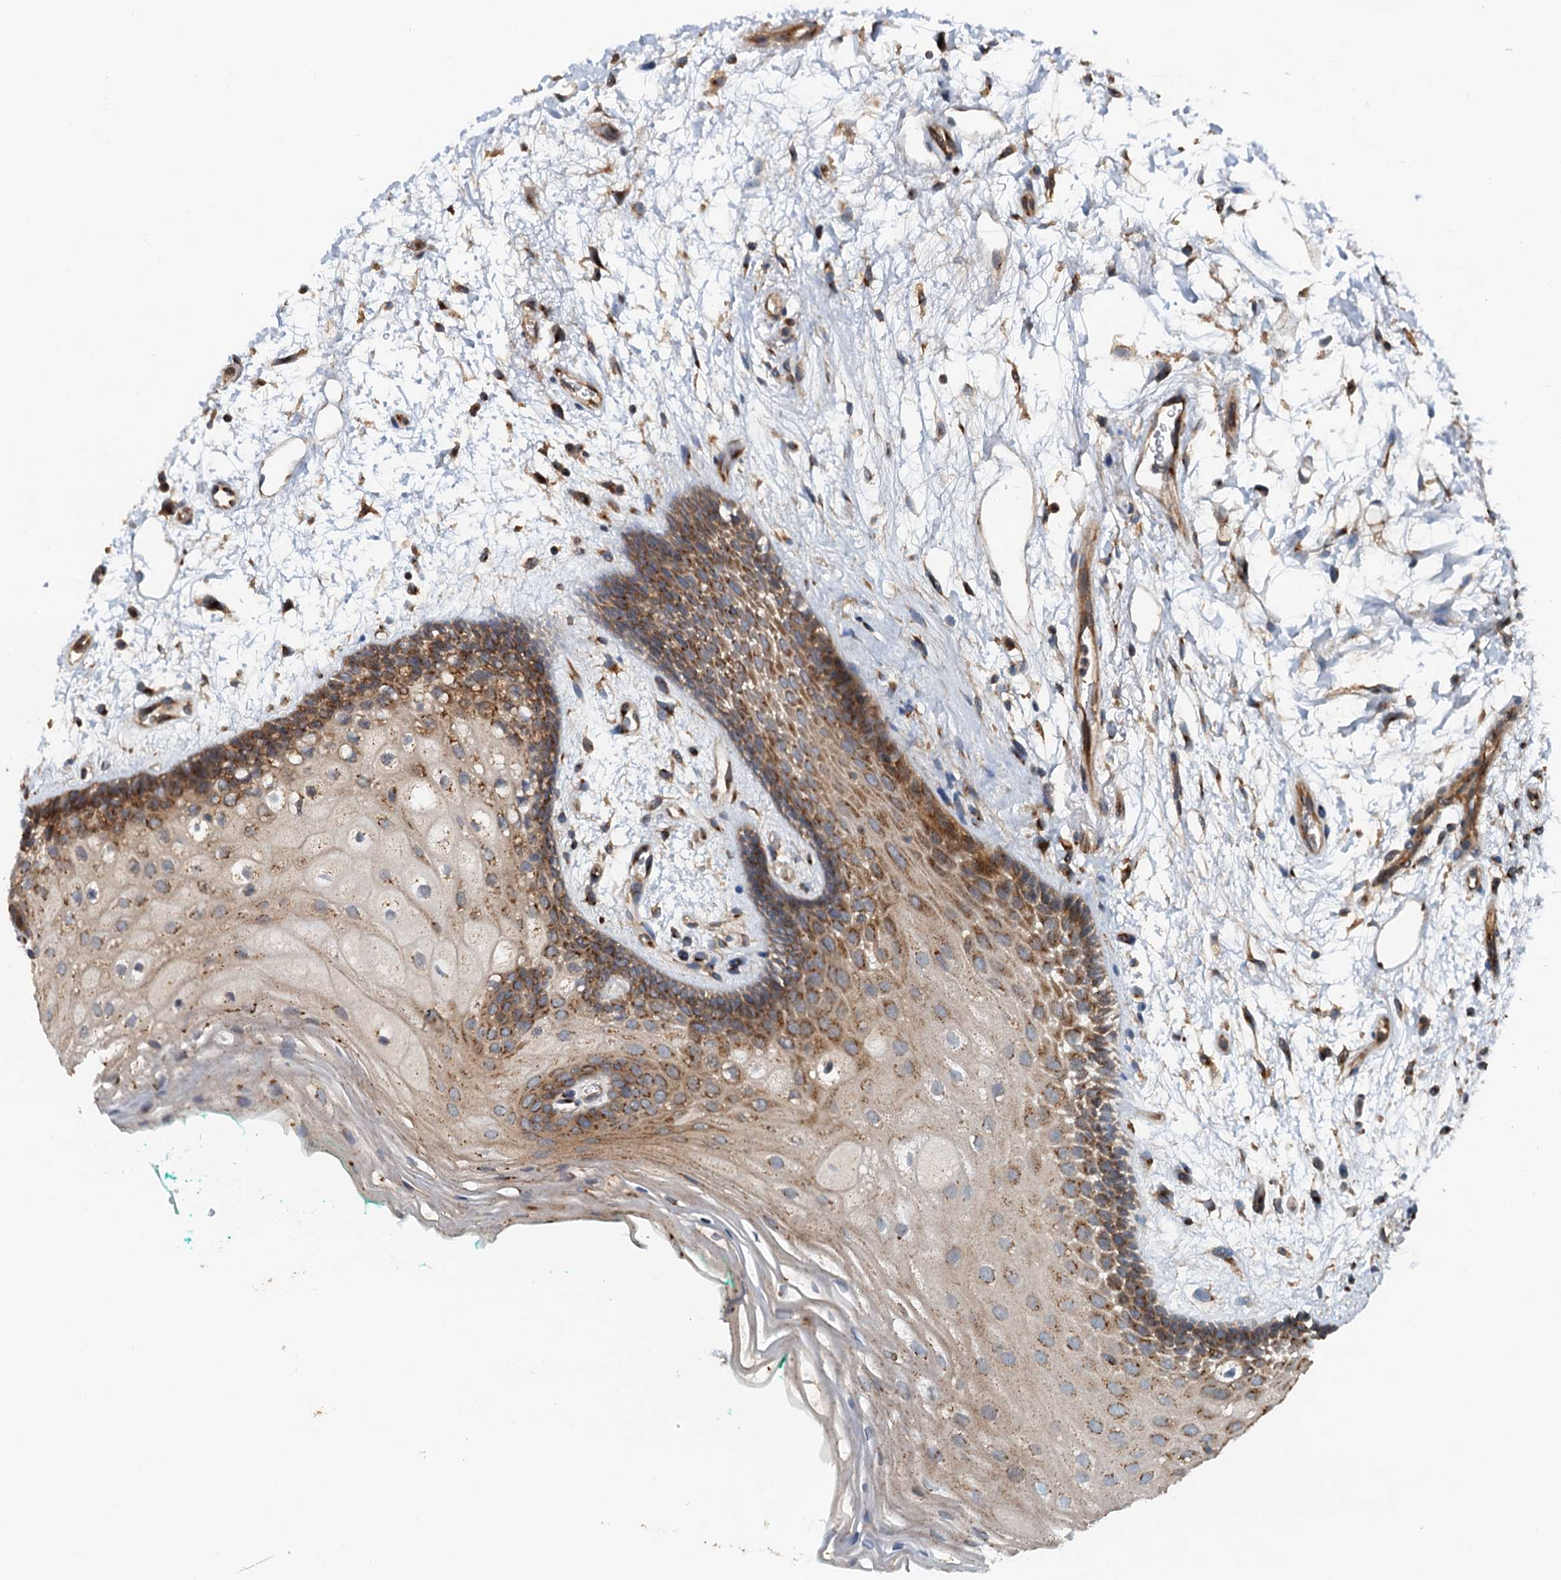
{"staining": {"intensity": "moderate", "quantity": "25%-75%", "location": "cytoplasmic/membranous"}, "tissue": "oral mucosa", "cell_type": "Squamous epithelial cells", "image_type": "normal", "snomed": [{"axis": "morphology", "description": "Normal tissue, NOS"}, {"axis": "topography", "description": "Skeletal muscle"}, {"axis": "topography", "description": "Oral tissue"}, {"axis": "topography", "description": "Peripheral nerve tissue"}], "caption": "Oral mucosa stained with DAB immunohistochemistry (IHC) exhibits medium levels of moderate cytoplasmic/membranous staining in about 25%-75% of squamous epithelial cells.", "gene": "COG3", "patient": {"sex": "female", "age": 84}}